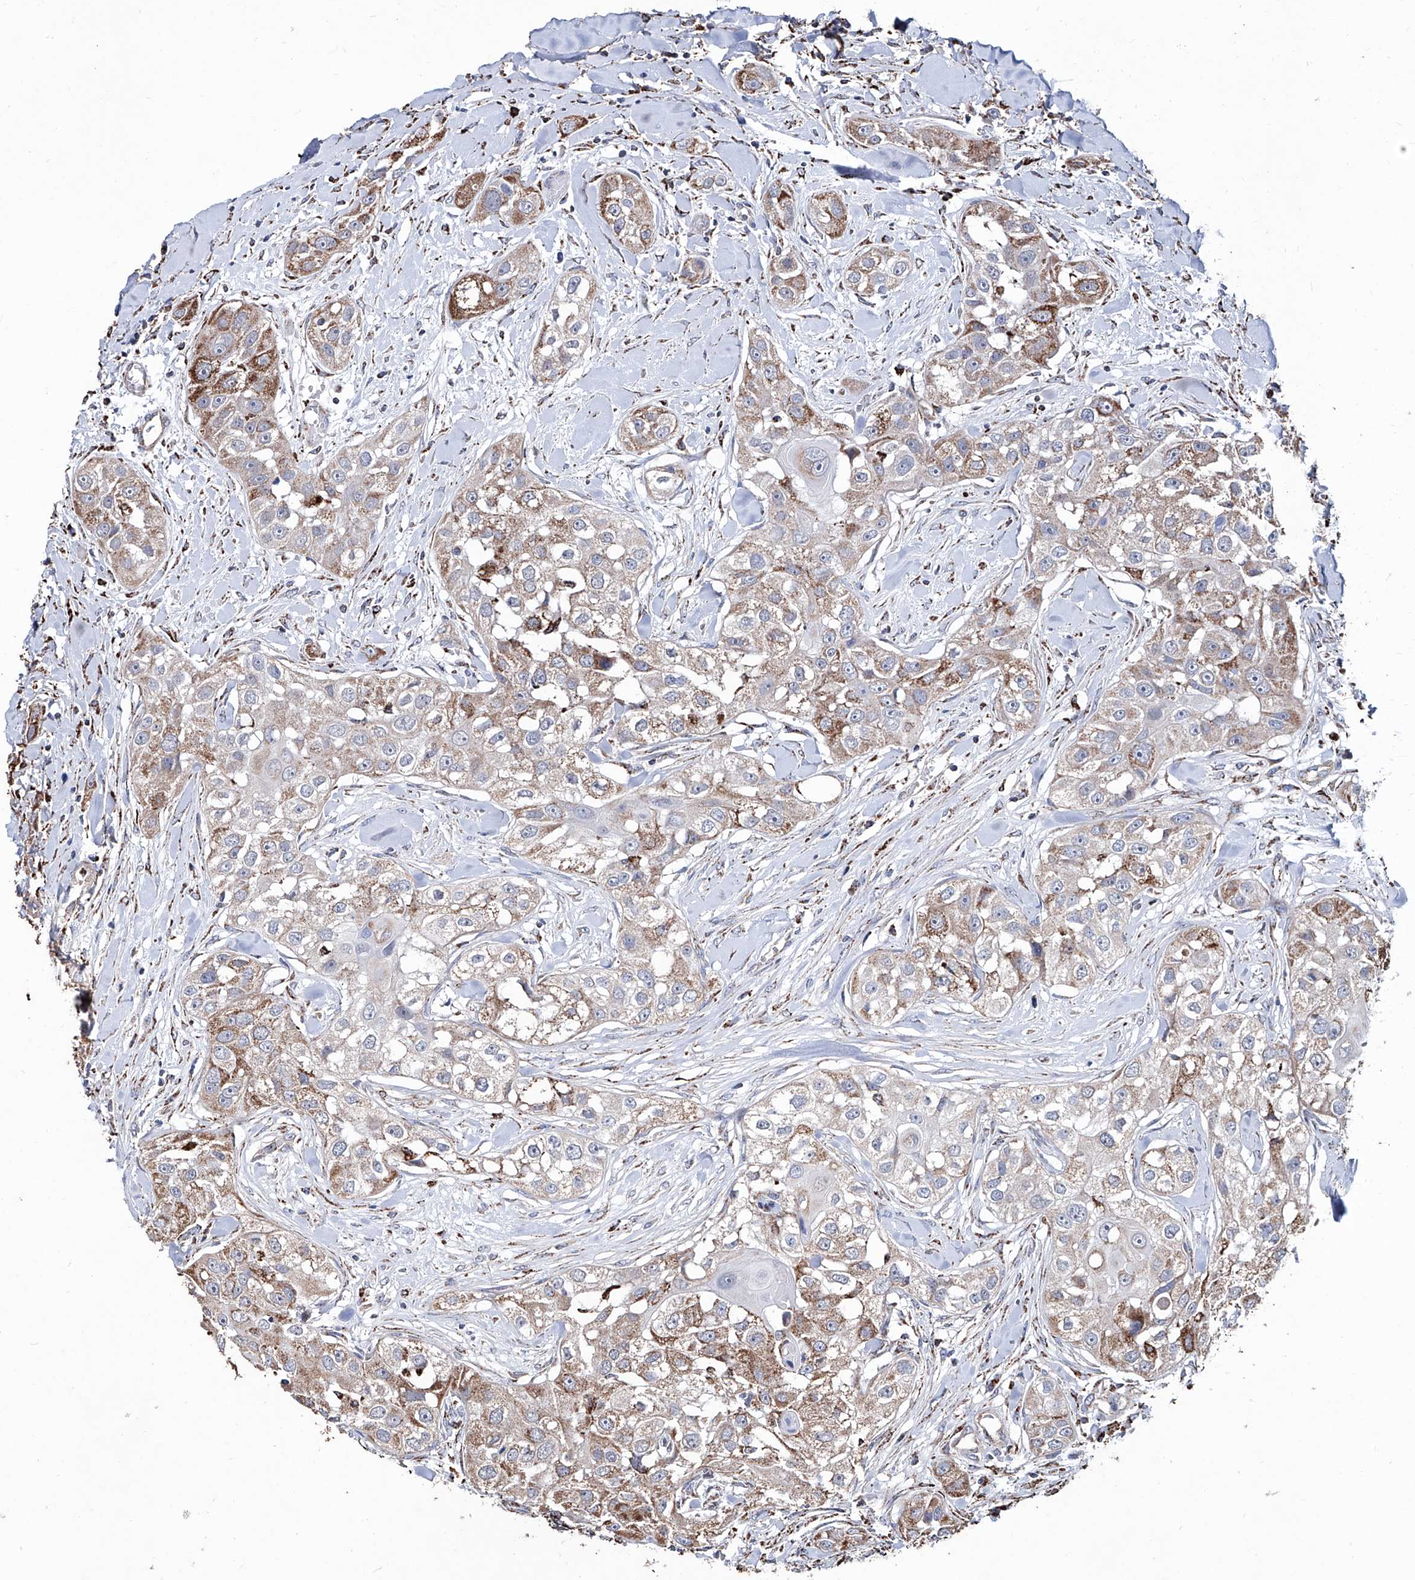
{"staining": {"intensity": "moderate", "quantity": ">75%", "location": "cytoplasmic/membranous"}, "tissue": "head and neck cancer", "cell_type": "Tumor cells", "image_type": "cancer", "snomed": [{"axis": "morphology", "description": "Normal tissue, NOS"}, {"axis": "morphology", "description": "Squamous cell carcinoma, NOS"}, {"axis": "topography", "description": "Skeletal muscle"}, {"axis": "topography", "description": "Head-Neck"}], "caption": "Head and neck cancer (squamous cell carcinoma) stained with a brown dye displays moderate cytoplasmic/membranous positive positivity in approximately >75% of tumor cells.", "gene": "NHS", "patient": {"sex": "male", "age": 51}}